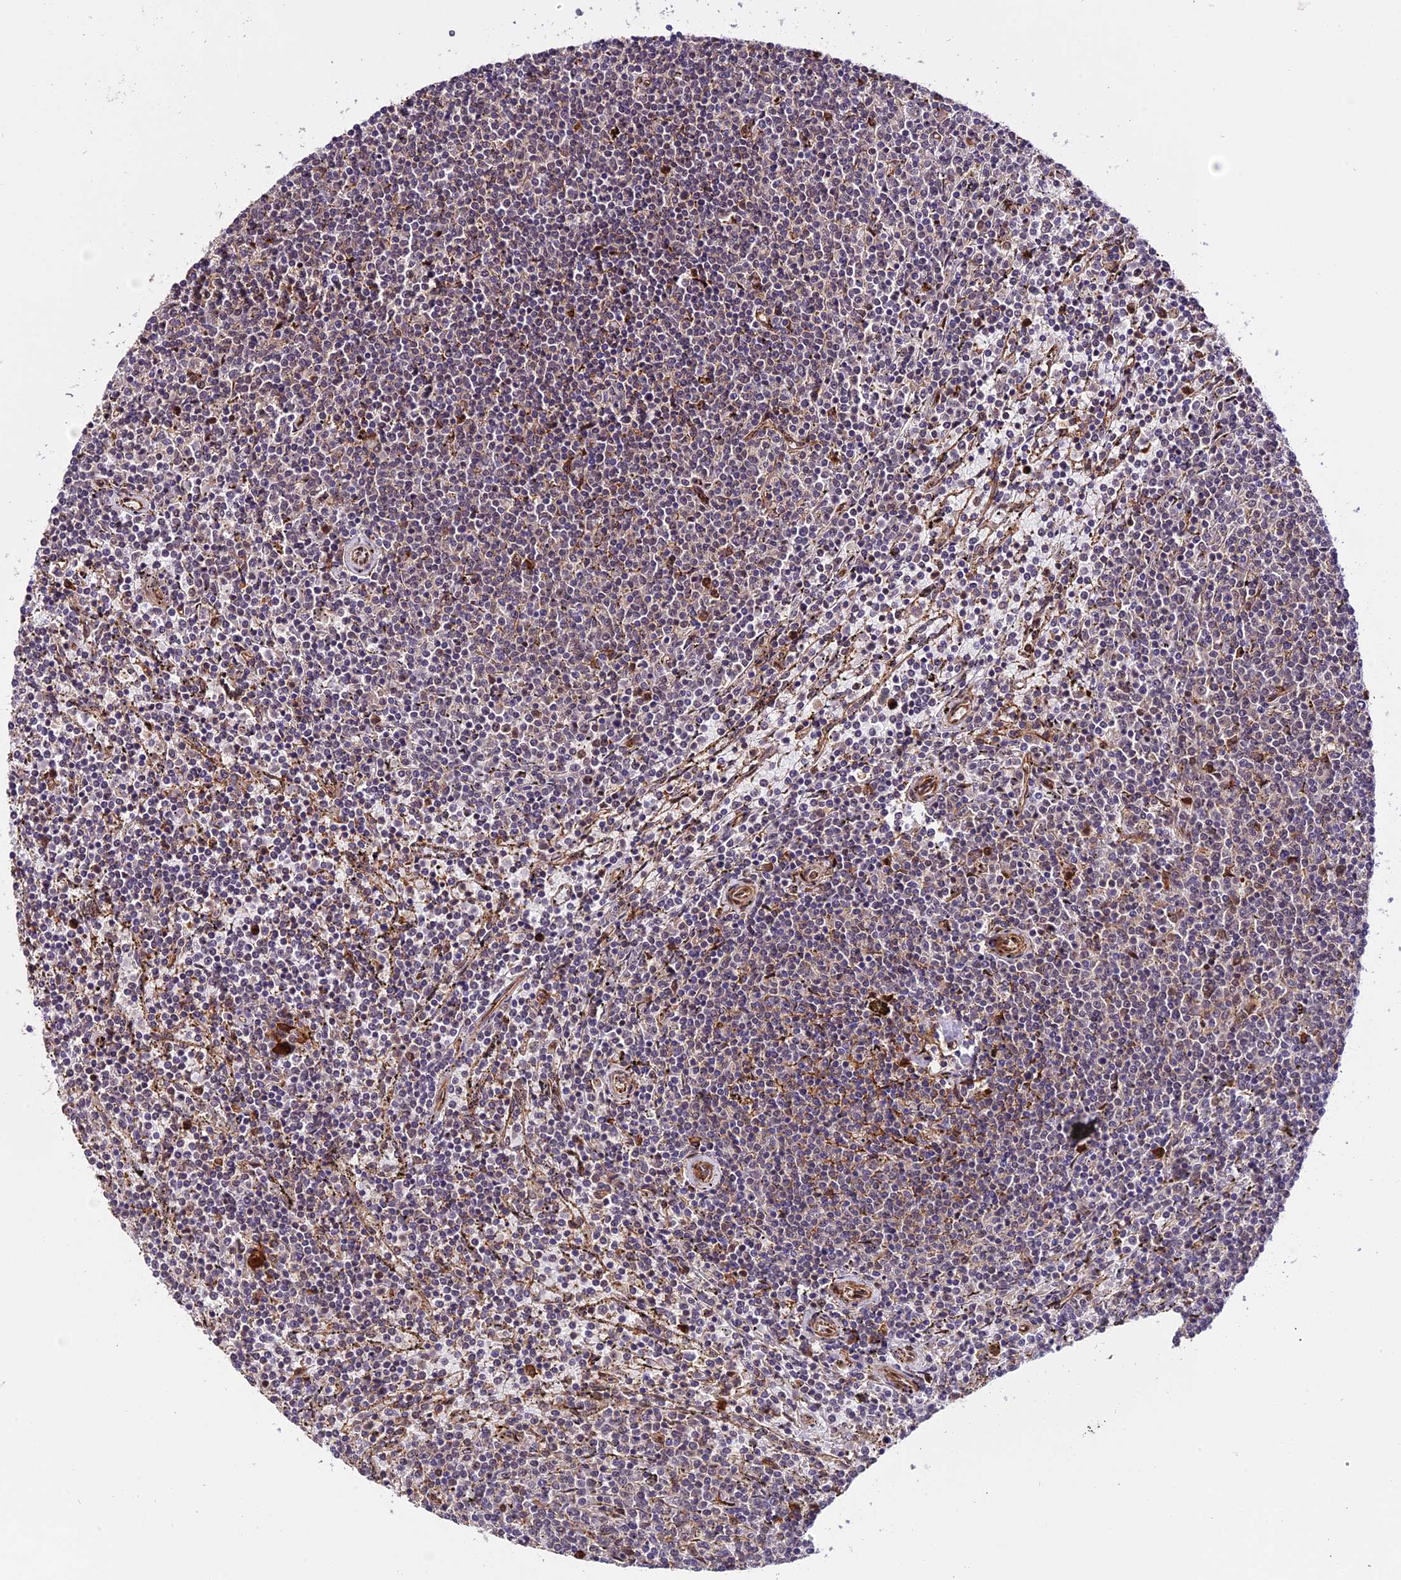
{"staining": {"intensity": "negative", "quantity": "none", "location": "none"}, "tissue": "lymphoma", "cell_type": "Tumor cells", "image_type": "cancer", "snomed": [{"axis": "morphology", "description": "Malignant lymphoma, non-Hodgkin's type, Low grade"}, {"axis": "topography", "description": "Spleen"}], "caption": "This micrograph is of low-grade malignant lymphoma, non-Hodgkin's type stained with IHC to label a protein in brown with the nuclei are counter-stained blue. There is no staining in tumor cells.", "gene": "HERPUD1", "patient": {"sex": "female", "age": 50}}